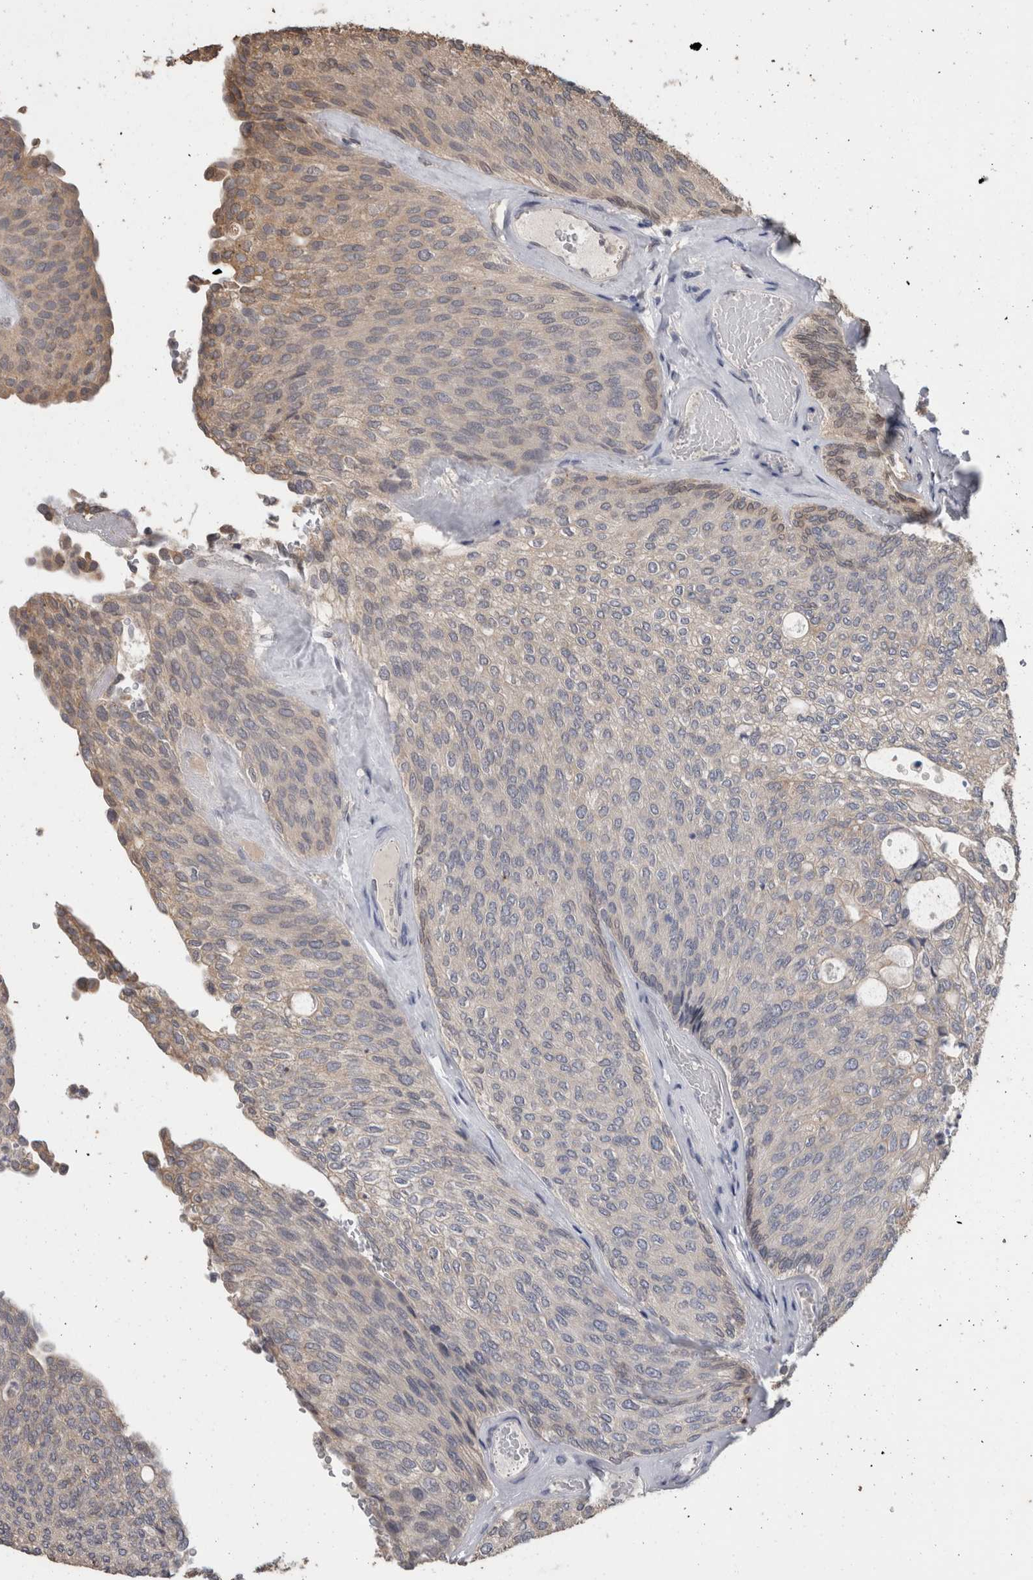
{"staining": {"intensity": "weak", "quantity": "<25%", "location": "cytoplasmic/membranous"}, "tissue": "urothelial cancer", "cell_type": "Tumor cells", "image_type": "cancer", "snomed": [{"axis": "morphology", "description": "Urothelial carcinoma, Low grade"}, {"axis": "topography", "description": "Urinary bladder"}], "caption": "A micrograph of human urothelial cancer is negative for staining in tumor cells.", "gene": "FHOD3", "patient": {"sex": "female", "age": 79}}